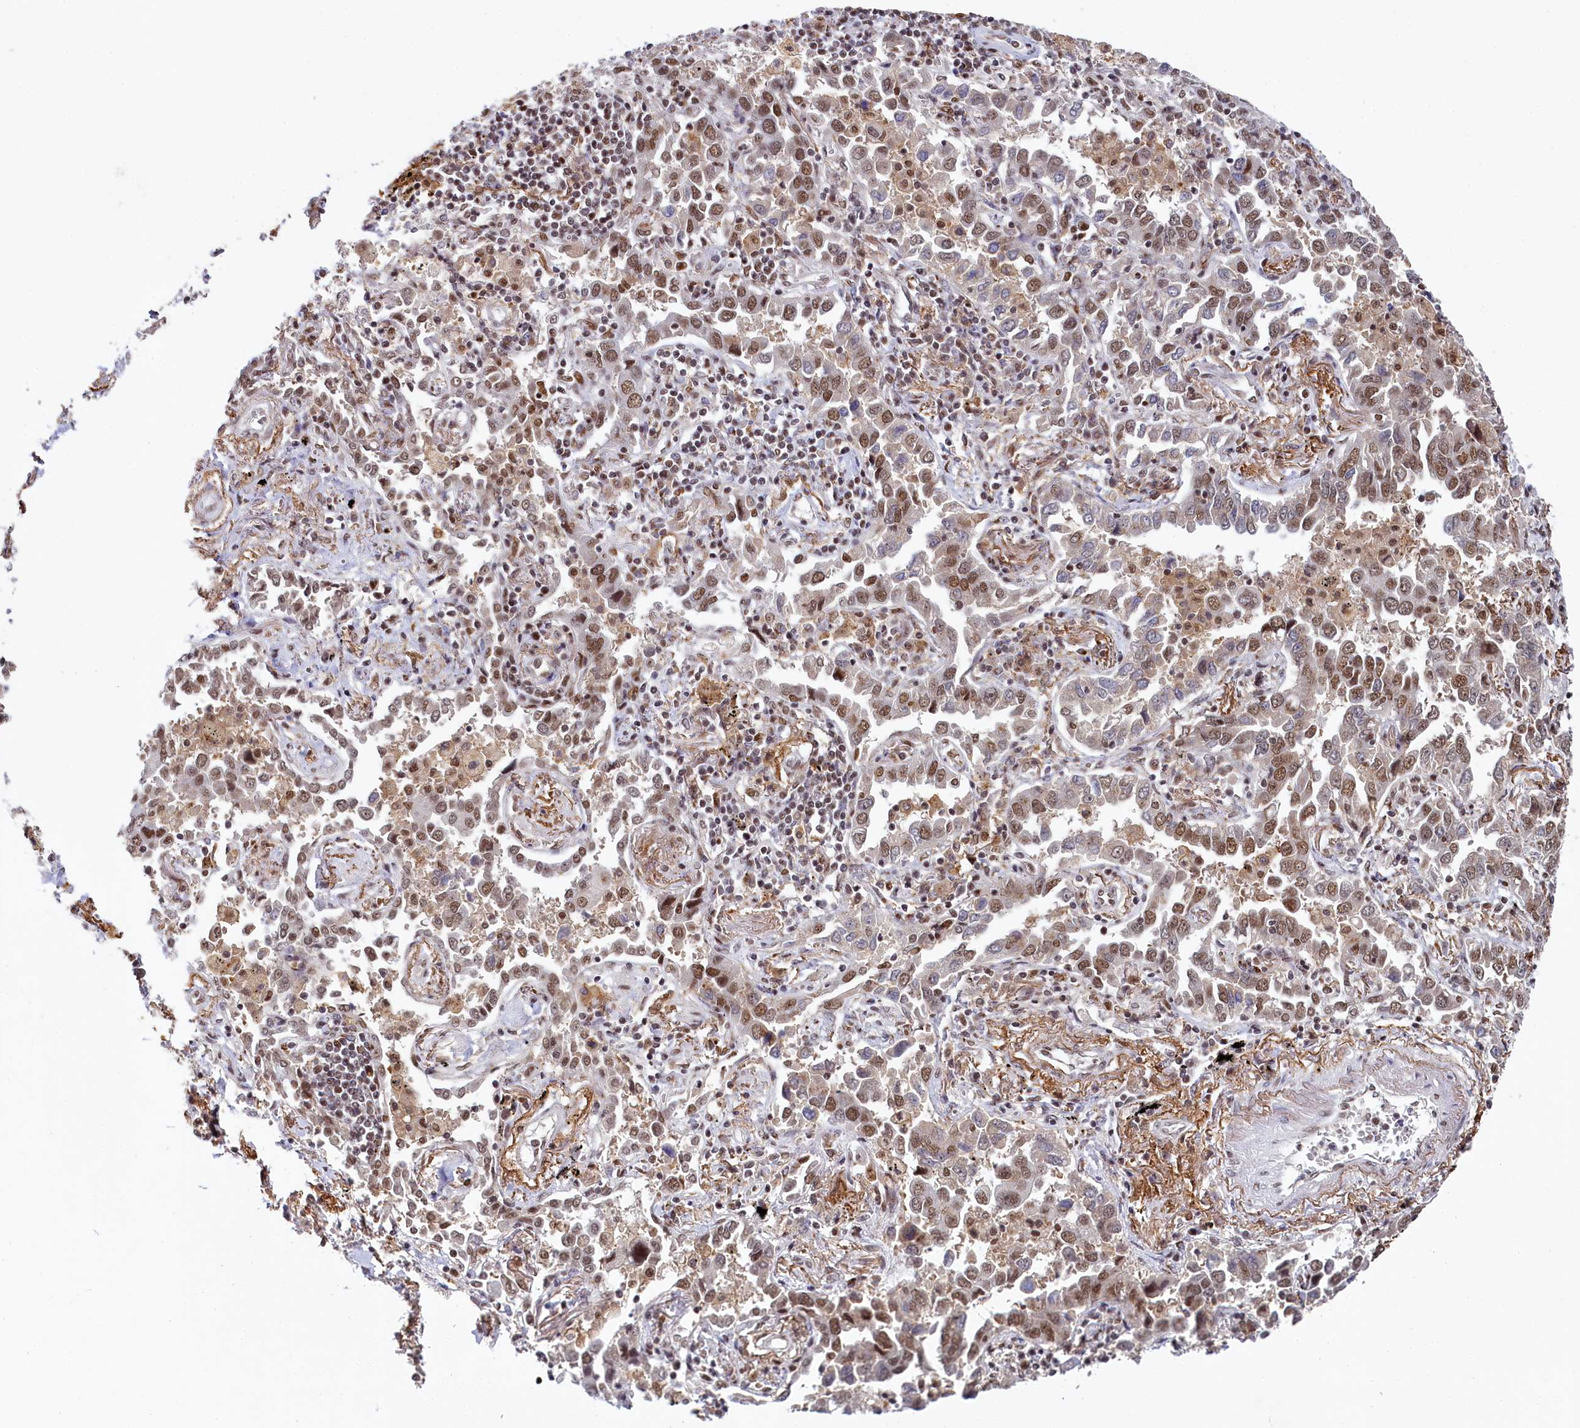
{"staining": {"intensity": "moderate", "quantity": ">75%", "location": "nuclear"}, "tissue": "lung cancer", "cell_type": "Tumor cells", "image_type": "cancer", "snomed": [{"axis": "morphology", "description": "Adenocarcinoma, NOS"}, {"axis": "topography", "description": "Lung"}], "caption": "Tumor cells reveal medium levels of moderate nuclear staining in approximately >75% of cells in human adenocarcinoma (lung). (DAB (3,3'-diaminobenzidine) IHC with brightfield microscopy, high magnification).", "gene": "PPHLN1", "patient": {"sex": "male", "age": 67}}